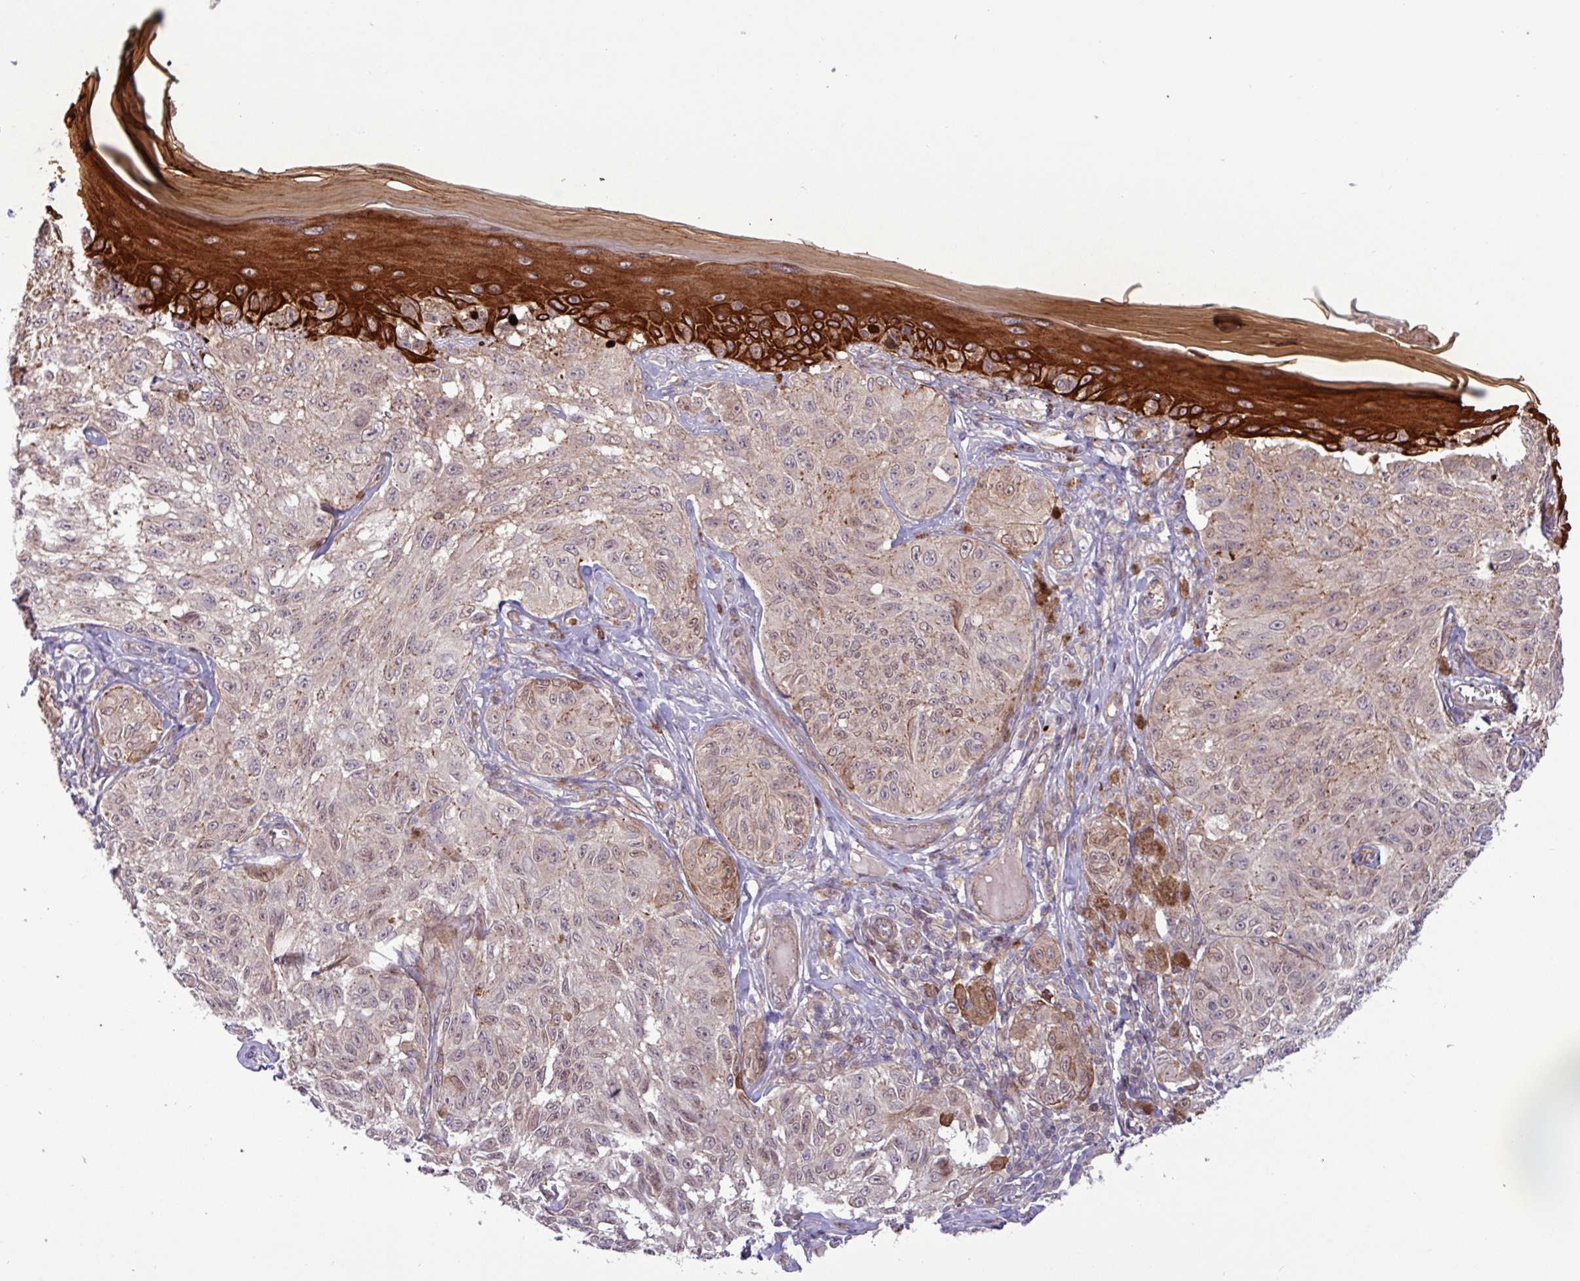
{"staining": {"intensity": "weak", "quantity": "25%-75%", "location": "nuclear"}, "tissue": "melanoma", "cell_type": "Tumor cells", "image_type": "cancer", "snomed": [{"axis": "morphology", "description": "Malignant melanoma, NOS"}, {"axis": "topography", "description": "Skin"}], "caption": "IHC micrograph of neoplastic tissue: melanoma stained using immunohistochemistry (IHC) shows low levels of weak protein expression localized specifically in the nuclear of tumor cells, appearing as a nuclear brown color.", "gene": "CNTRL", "patient": {"sex": "male", "age": 68}}